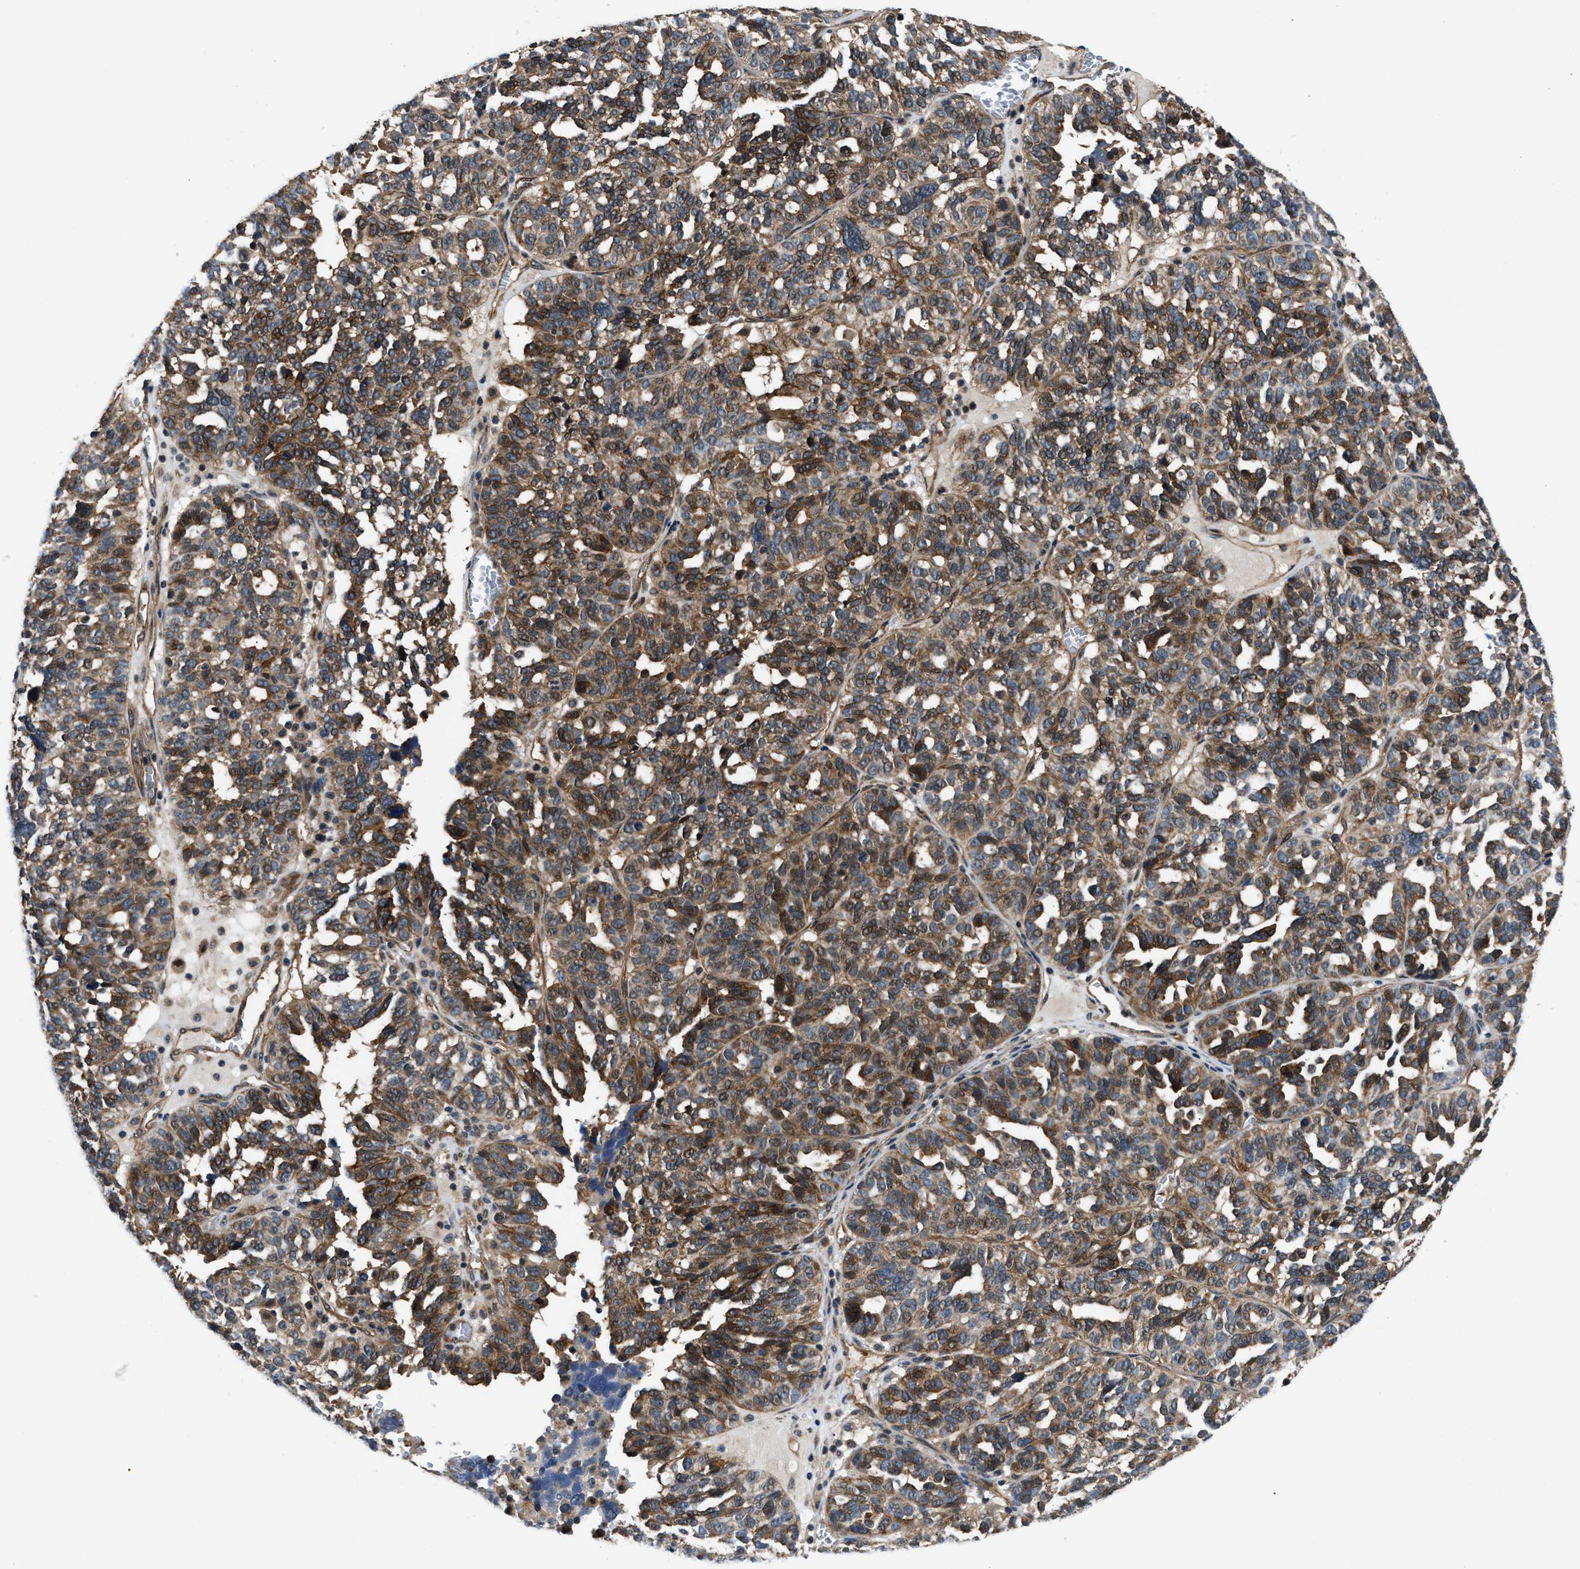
{"staining": {"intensity": "moderate", "quantity": ">75%", "location": "cytoplasmic/membranous"}, "tissue": "ovarian cancer", "cell_type": "Tumor cells", "image_type": "cancer", "snomed": [{"axis": "morphology", "description": "Cystadenocarcinoma, serous, NOS"}, {"axis": "topography", "description": "Ovary"}], "caption": "DAB (3,3'-diaminobenzidine) immunohistochemical staining of ovarian cancer shows moderate cytoplasmic/membranous protein staining in approximately >75% of tumor cells.", "gene": "COPS2", "patient": {"sex": "female", "age": 59}}